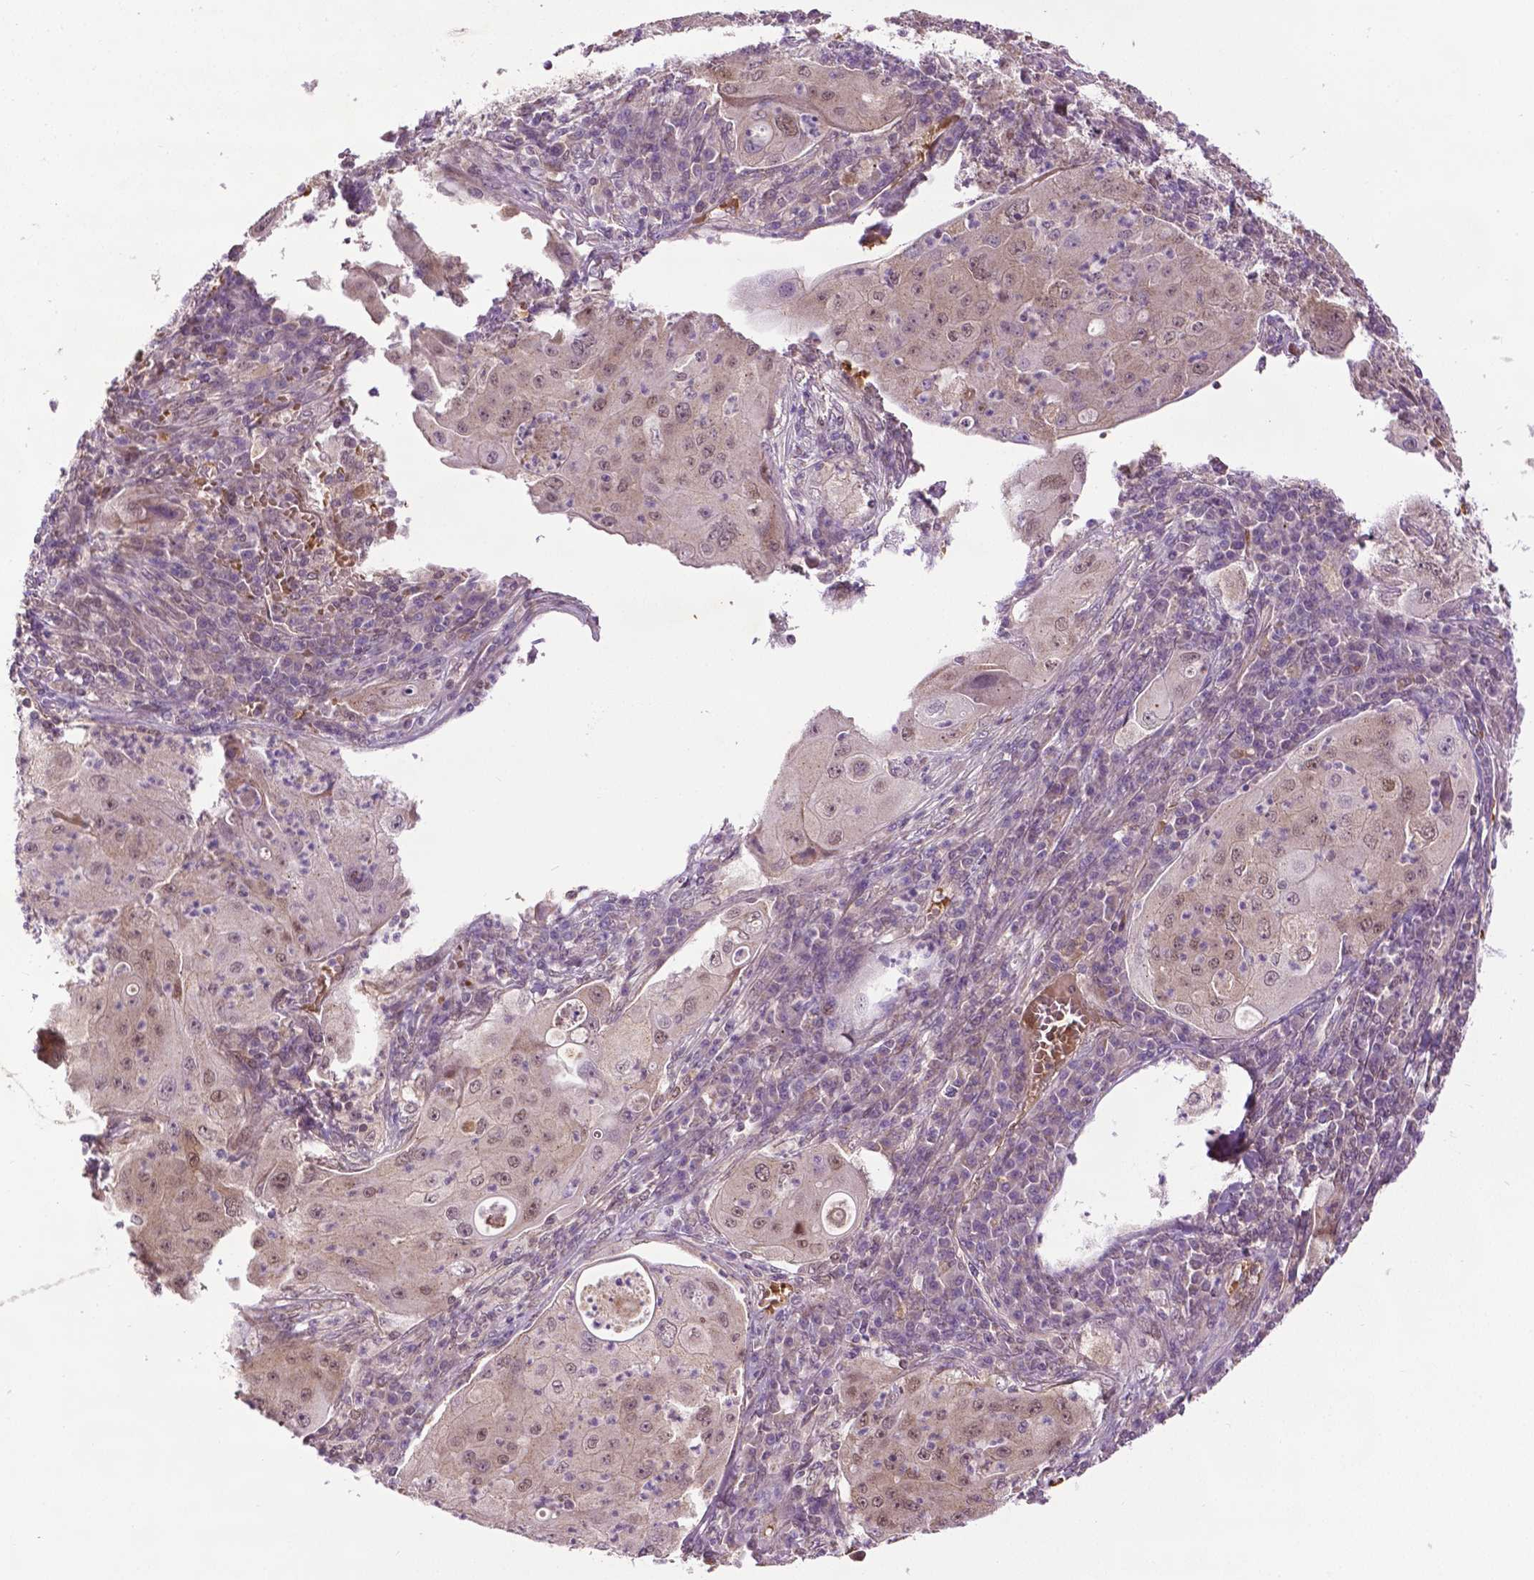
{"staining": {"intensity": "weak", "quantity": "25%-75%", "location": "nuclear"}, "tissue": "lung cancer", "cell_type": "Tumor cells", "image_type": "cancer", "snomed": [{"axis": "morphology", "description": "Squamous cell carcinoma, NOS"}, {"axis": "topography", "description": "Lung"}], "caption": "Immunohistochemical staining of human squamous cell carcinoma (lung) shows low levels of weak nuclear protein positivity in about 25%-75% of tumor cells.", "gene": "ZNF41", "patient": {"sex": "female", "age": 59}}